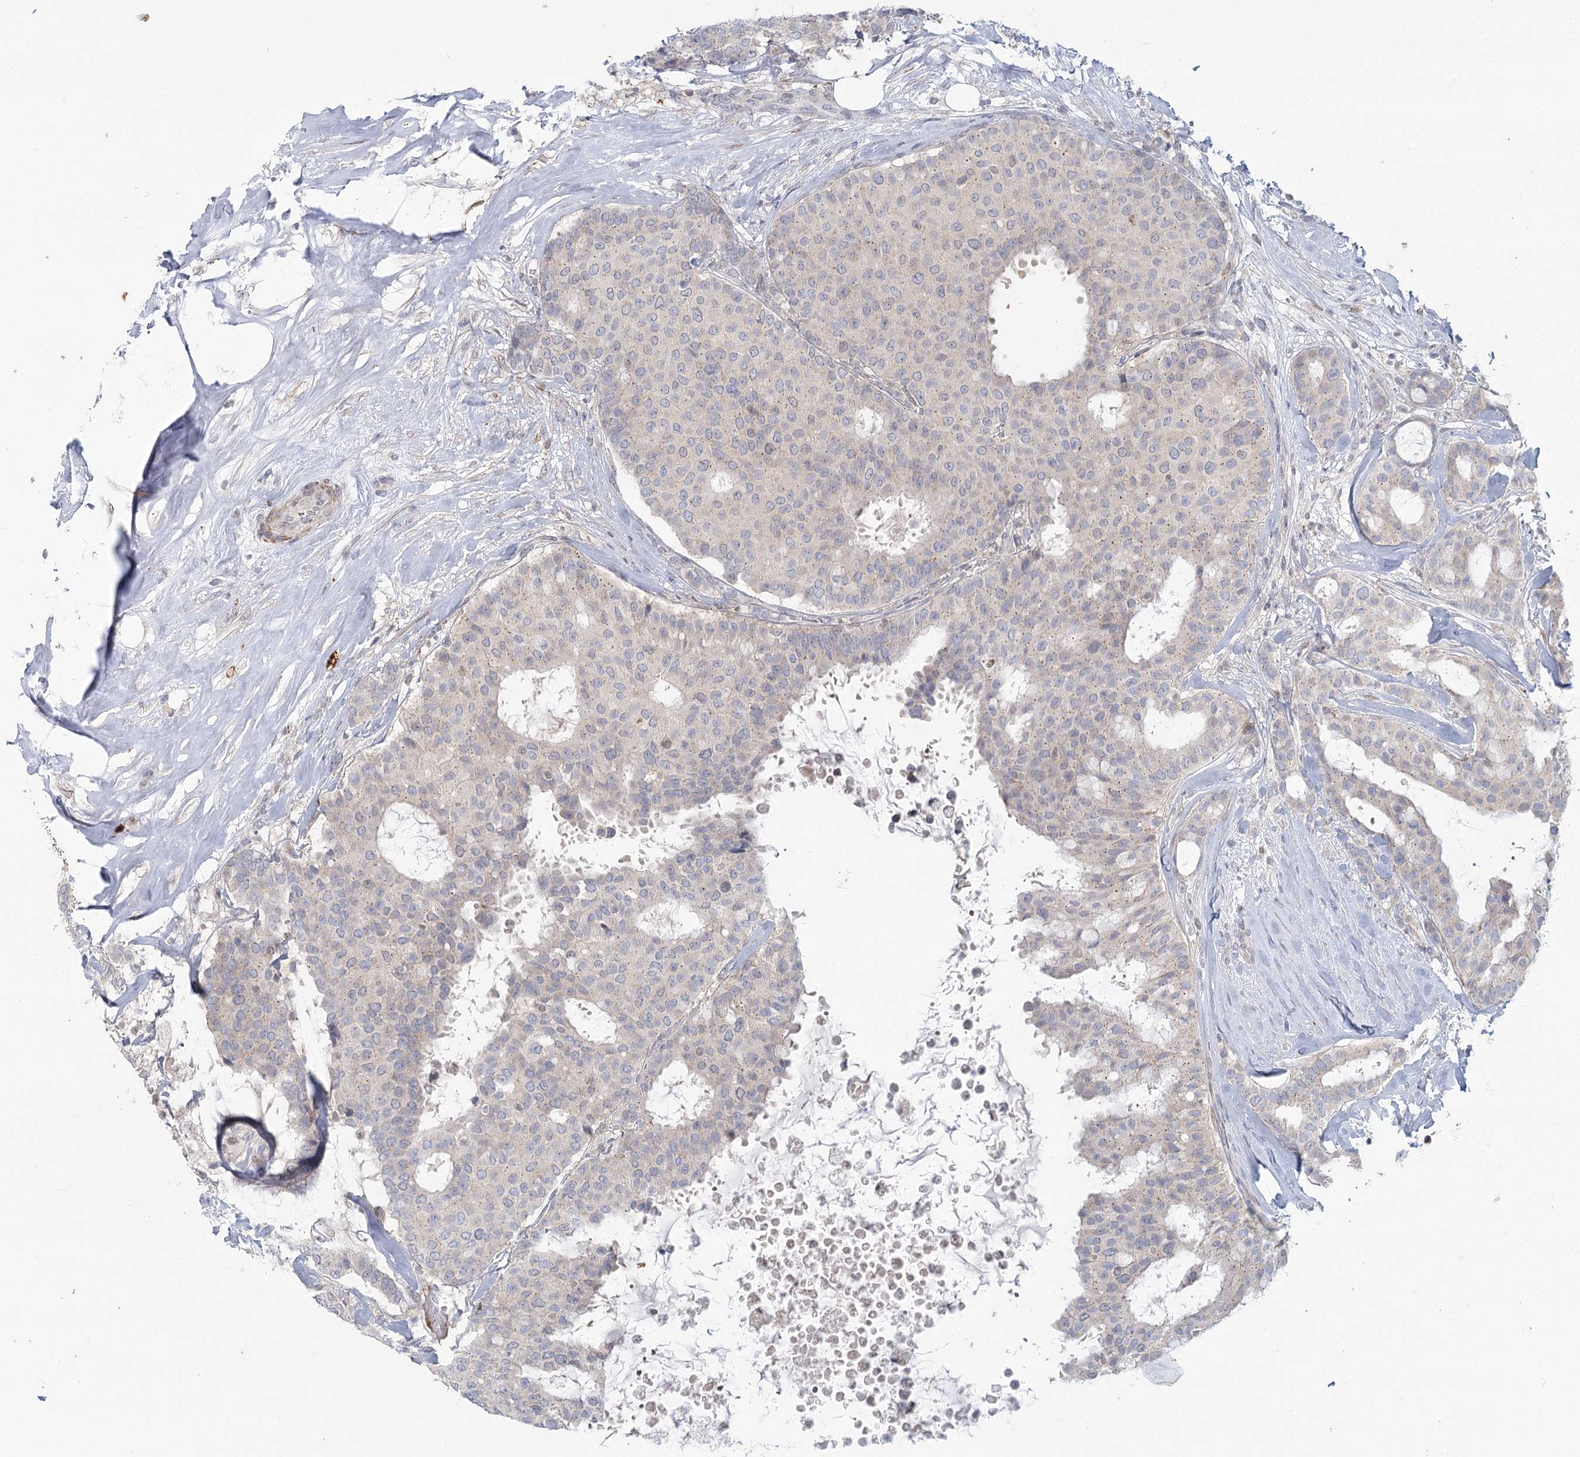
{"staining": {"intensity": "negative", "quantity": "none", "location": "none"}, "tissue": "breast cancer", "cell_type": "Tumor cells", "image_type": "cancer", "snomed": [{"axis": "morphology", "description": "Duct carcinoma"}, {"axis": "topography", "description": "Breast"}], "caption": "The histopathology image demonstrates no significant expression in tumor cells of infiltrating ductal carcinoma (breast).", "gene": "USP11", "patient": {"sex": "female", "age": 75}}